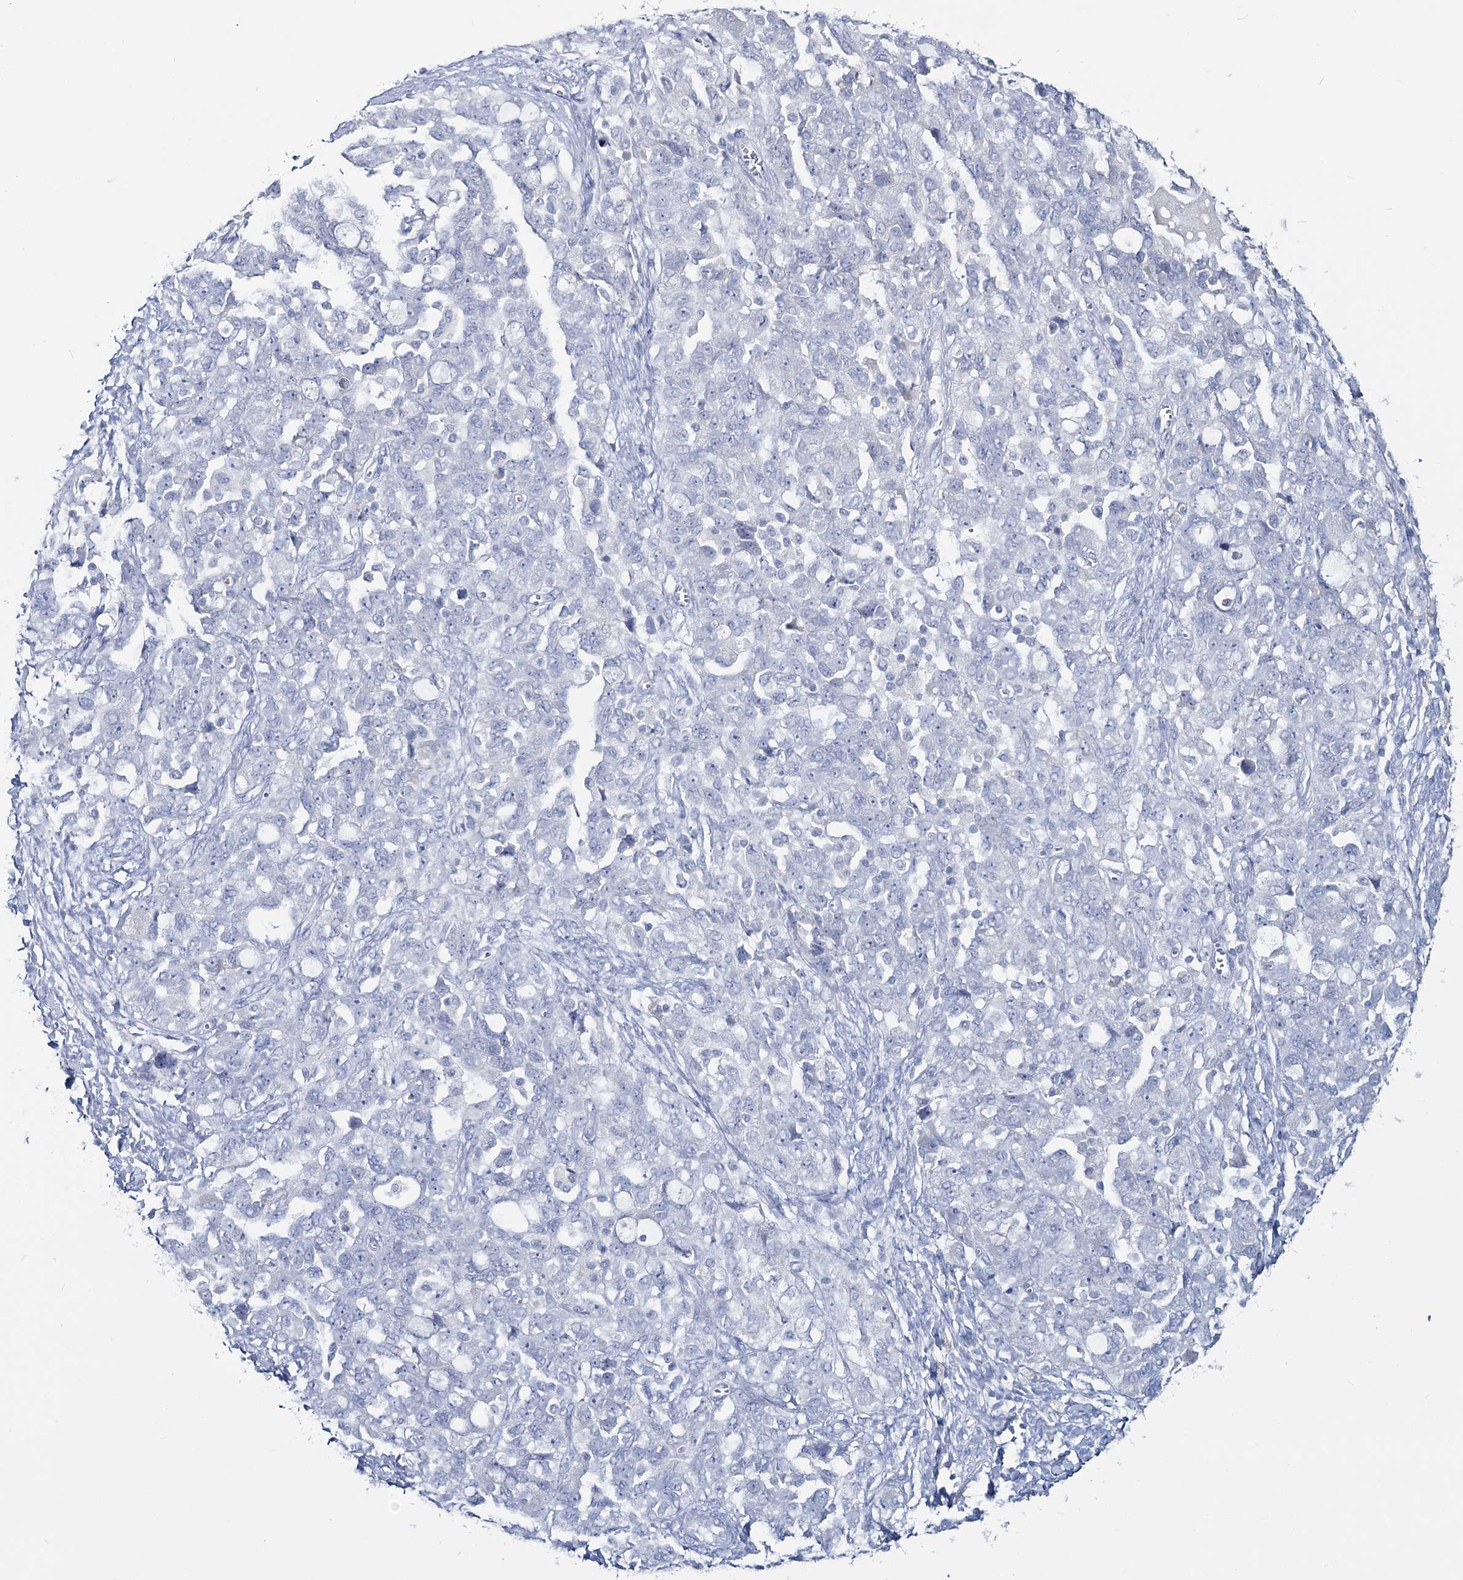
{"staining": {"intensity": "negative", "quantity": "none", "location": "none"}, "tissue": "ovarian cancer", "cell_type": "Tumor cells", "image_type": "cancer", "snomed": [{"axis": "morphology", "description": "Carcinoma, NOS"}, {"axis": "morphology", "description": "Cystadenocarcinoma, serous, NOS"}, {"axis": "topography", "description": "Ovary"}], "caption": "IHC image of neoplastic tissue: serous cystadenocarcinoma (ovarian) stained with DAB (3,3'-diaminobenzidine) displays no significant protein positivity in tumor cells.", "gene": "CYP3A4", "patient": {"sex": "female", "age": 69}}